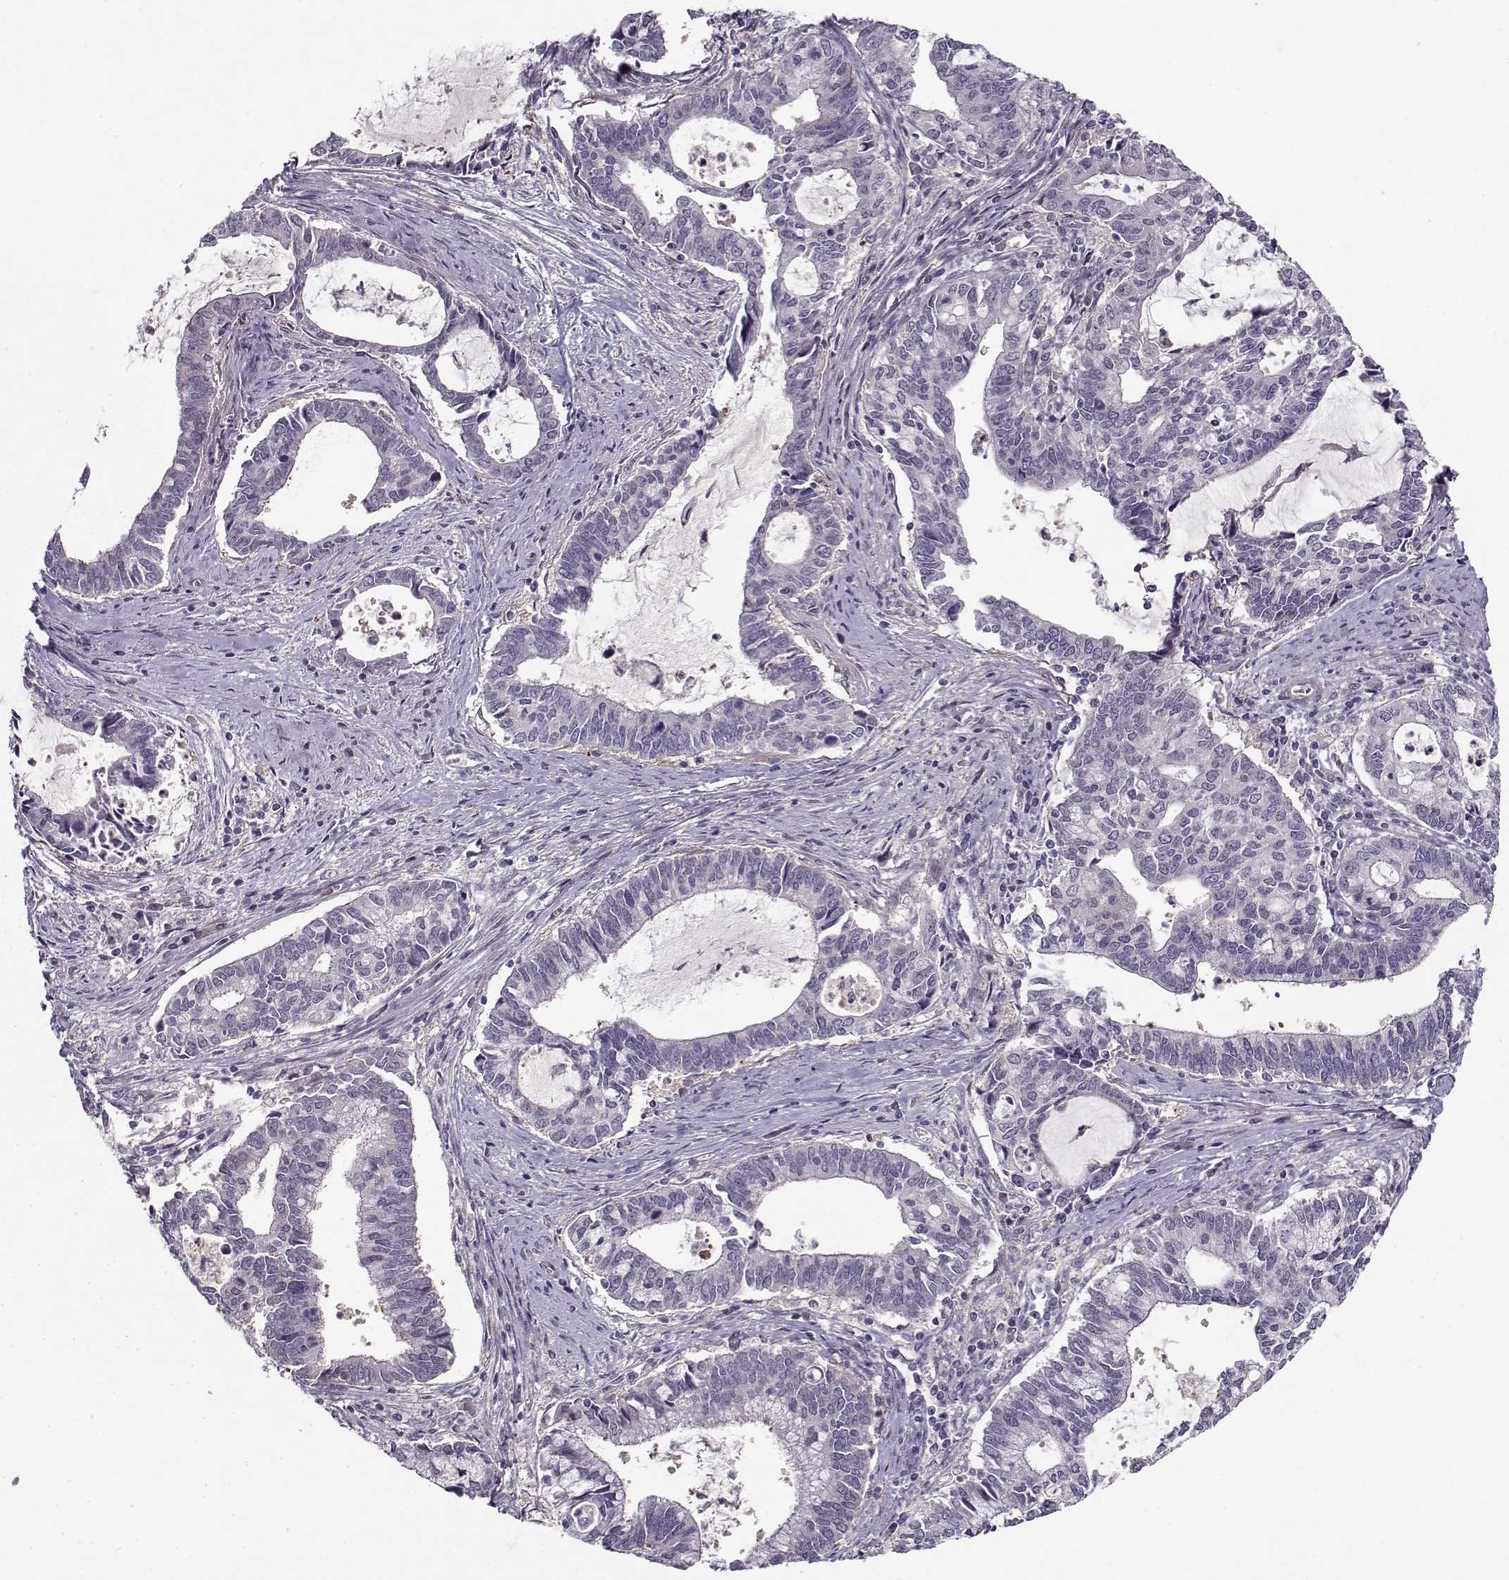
{"staining": {"intensity": "negative", "quantity": "none", "location": "none"}, "tissue": "cervical cancer", "cell_type": "Tumor cells", "image_type": "cancer", "snomed": [{"axis": "morphology", "description": "Adenocarcinoma, NOS"}, {"axis": "topography", "description": "Cervix"}], "caption": "The immunohistochemistry (IHC) histopathology image has no significant expression in tumor cells of cervical cancer (adenocarcinoma) tissue.", "gene": "RGS9BP", "patient": {"sex": "female", "age": 42}}